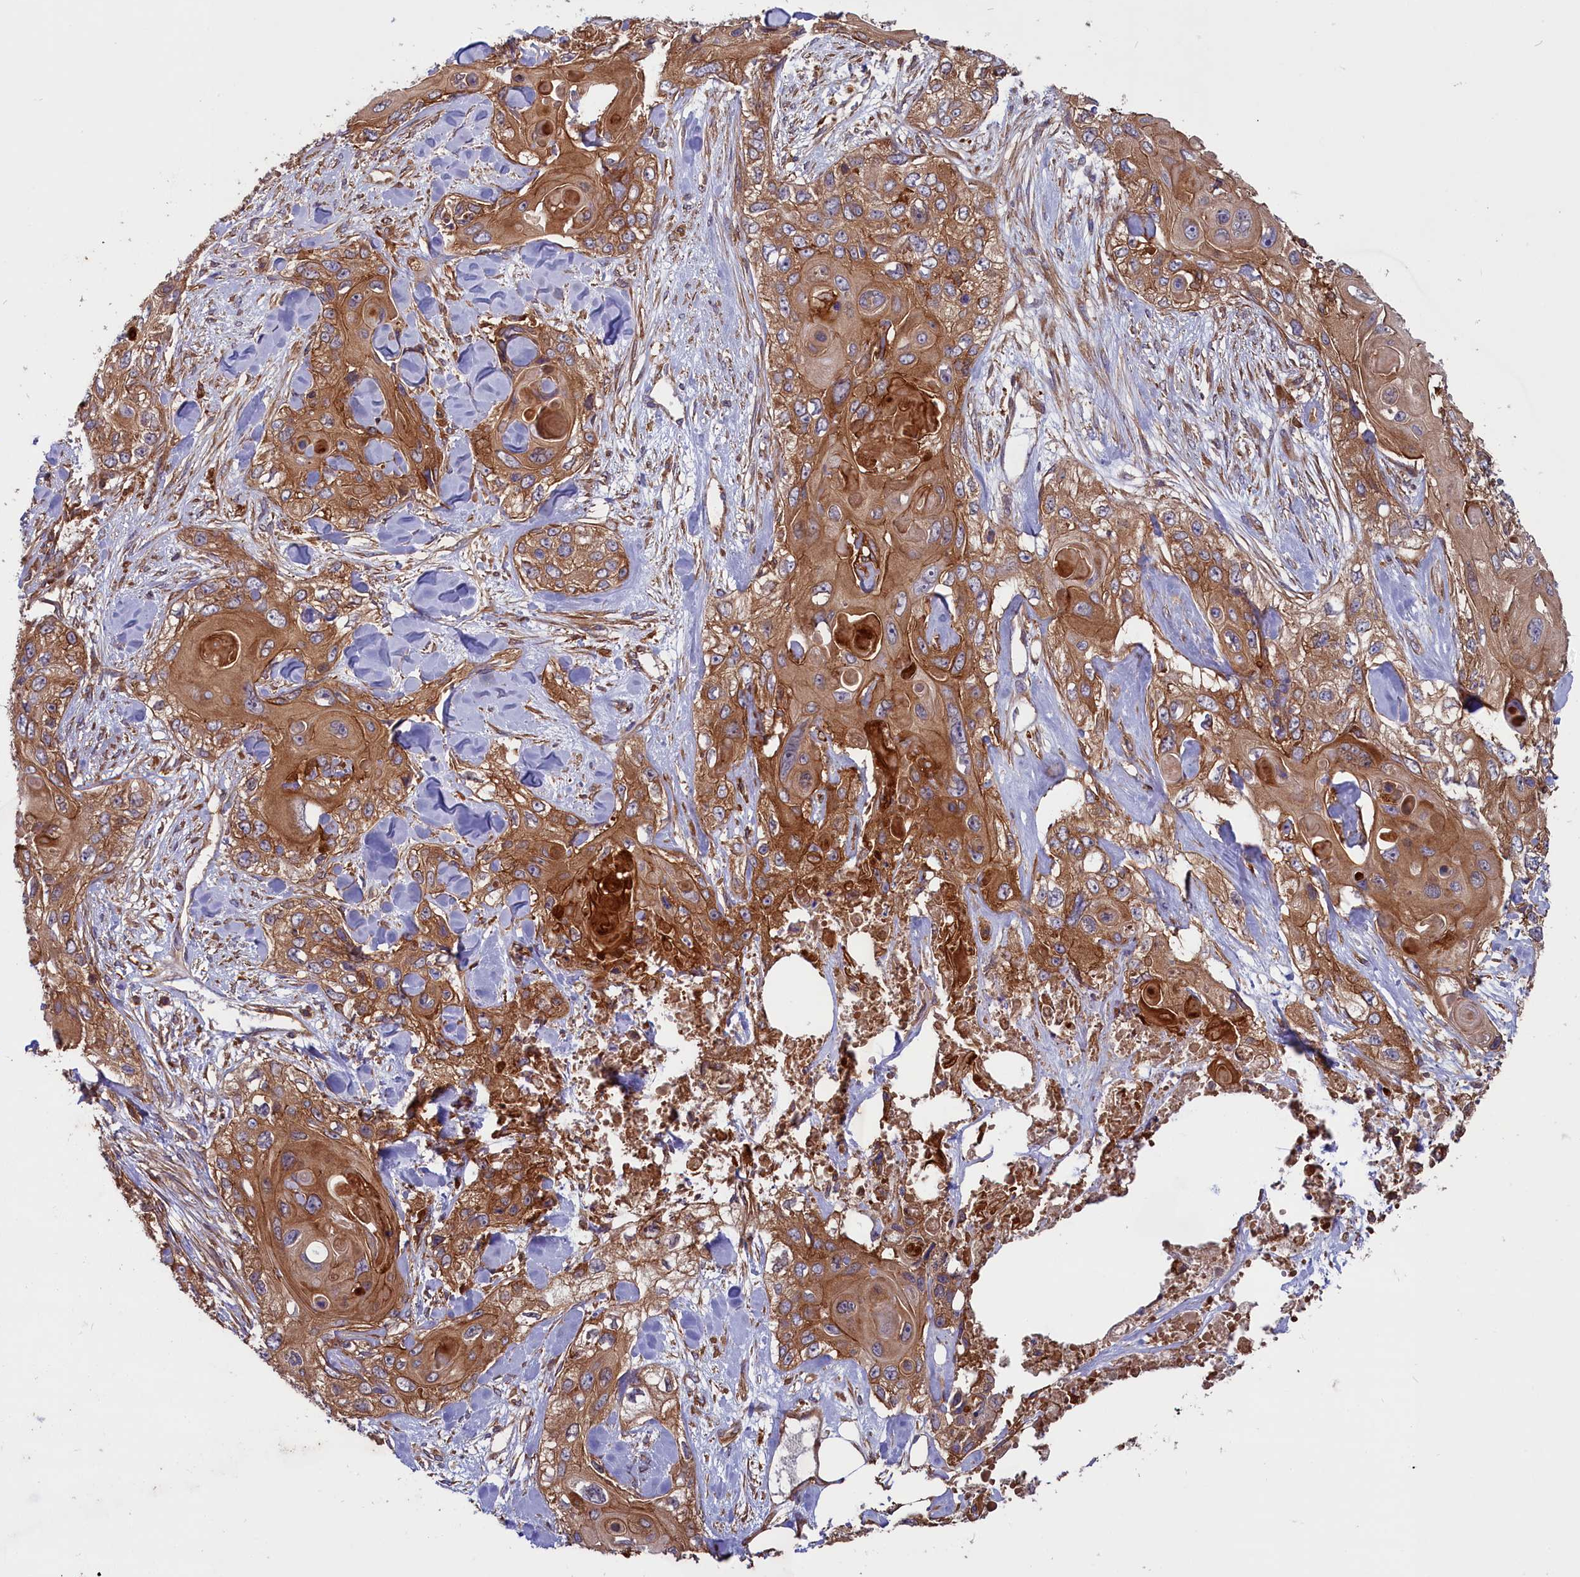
{"staining": {"intensity": "moderate", "quantity": ">75%", "location": "cytoplasmic/membranous"}, "tissue": "skin cancer", "cell_type": "Tumor cells", "image_type": "cancer", "snomed": [{"axis": "morphology", "description": "Normal tissue, NOS"}, {"axis": "morphology", "description": "Squamous cell carcinoma, NOS"}, {"axis": "topography", "description": "Skin"}], "caption": "Immunohistochemical staining of human skin cancer (squamous cell carcinoma) displays moderate cytoplasmic/membranous protein expression in about >75% of tumor cells.", "gene": "MYO9B", "patient": {"sex": "male", "age": 72}}